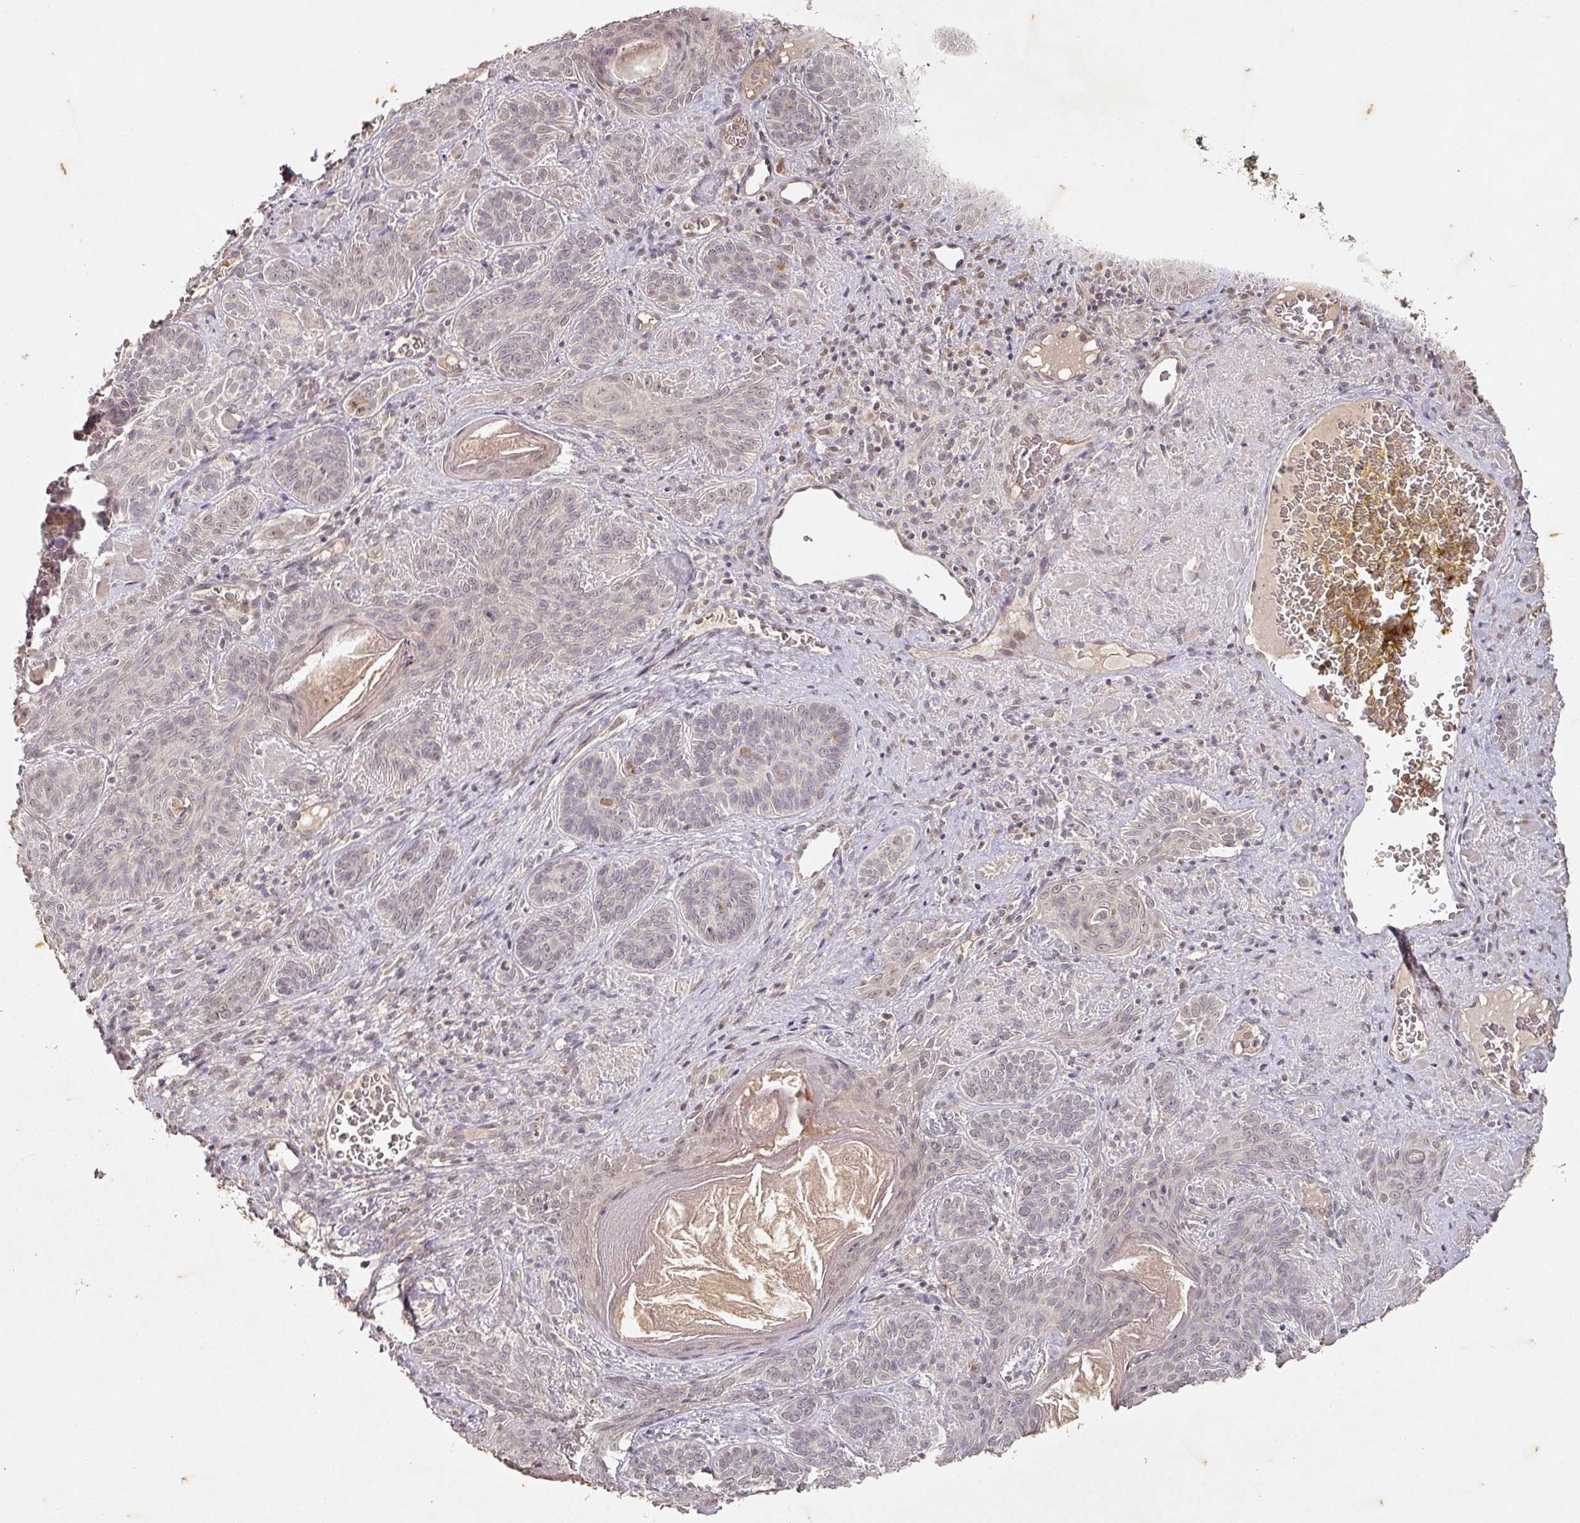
{"staining": {"intensity": "negative", "quantity": "none", "location": "none"}, "tissue": "skin cancer", "cell_type": "Tumor cells", "image_type": "cancer", "snomed": [{"axis": "morphology", "description": "Basal cell carcinoma"}, {"axis": "topography", "description": "Skin"}], "caption": "DAB (3,3'-diaminobenzidine) immunohistochemical staining of human skin cancer (basal cell carcinoma) exhibits no significant positivity in tumor cells.", "gene": "CAPN5", "patient": {"sex": "male", "age": 85}}